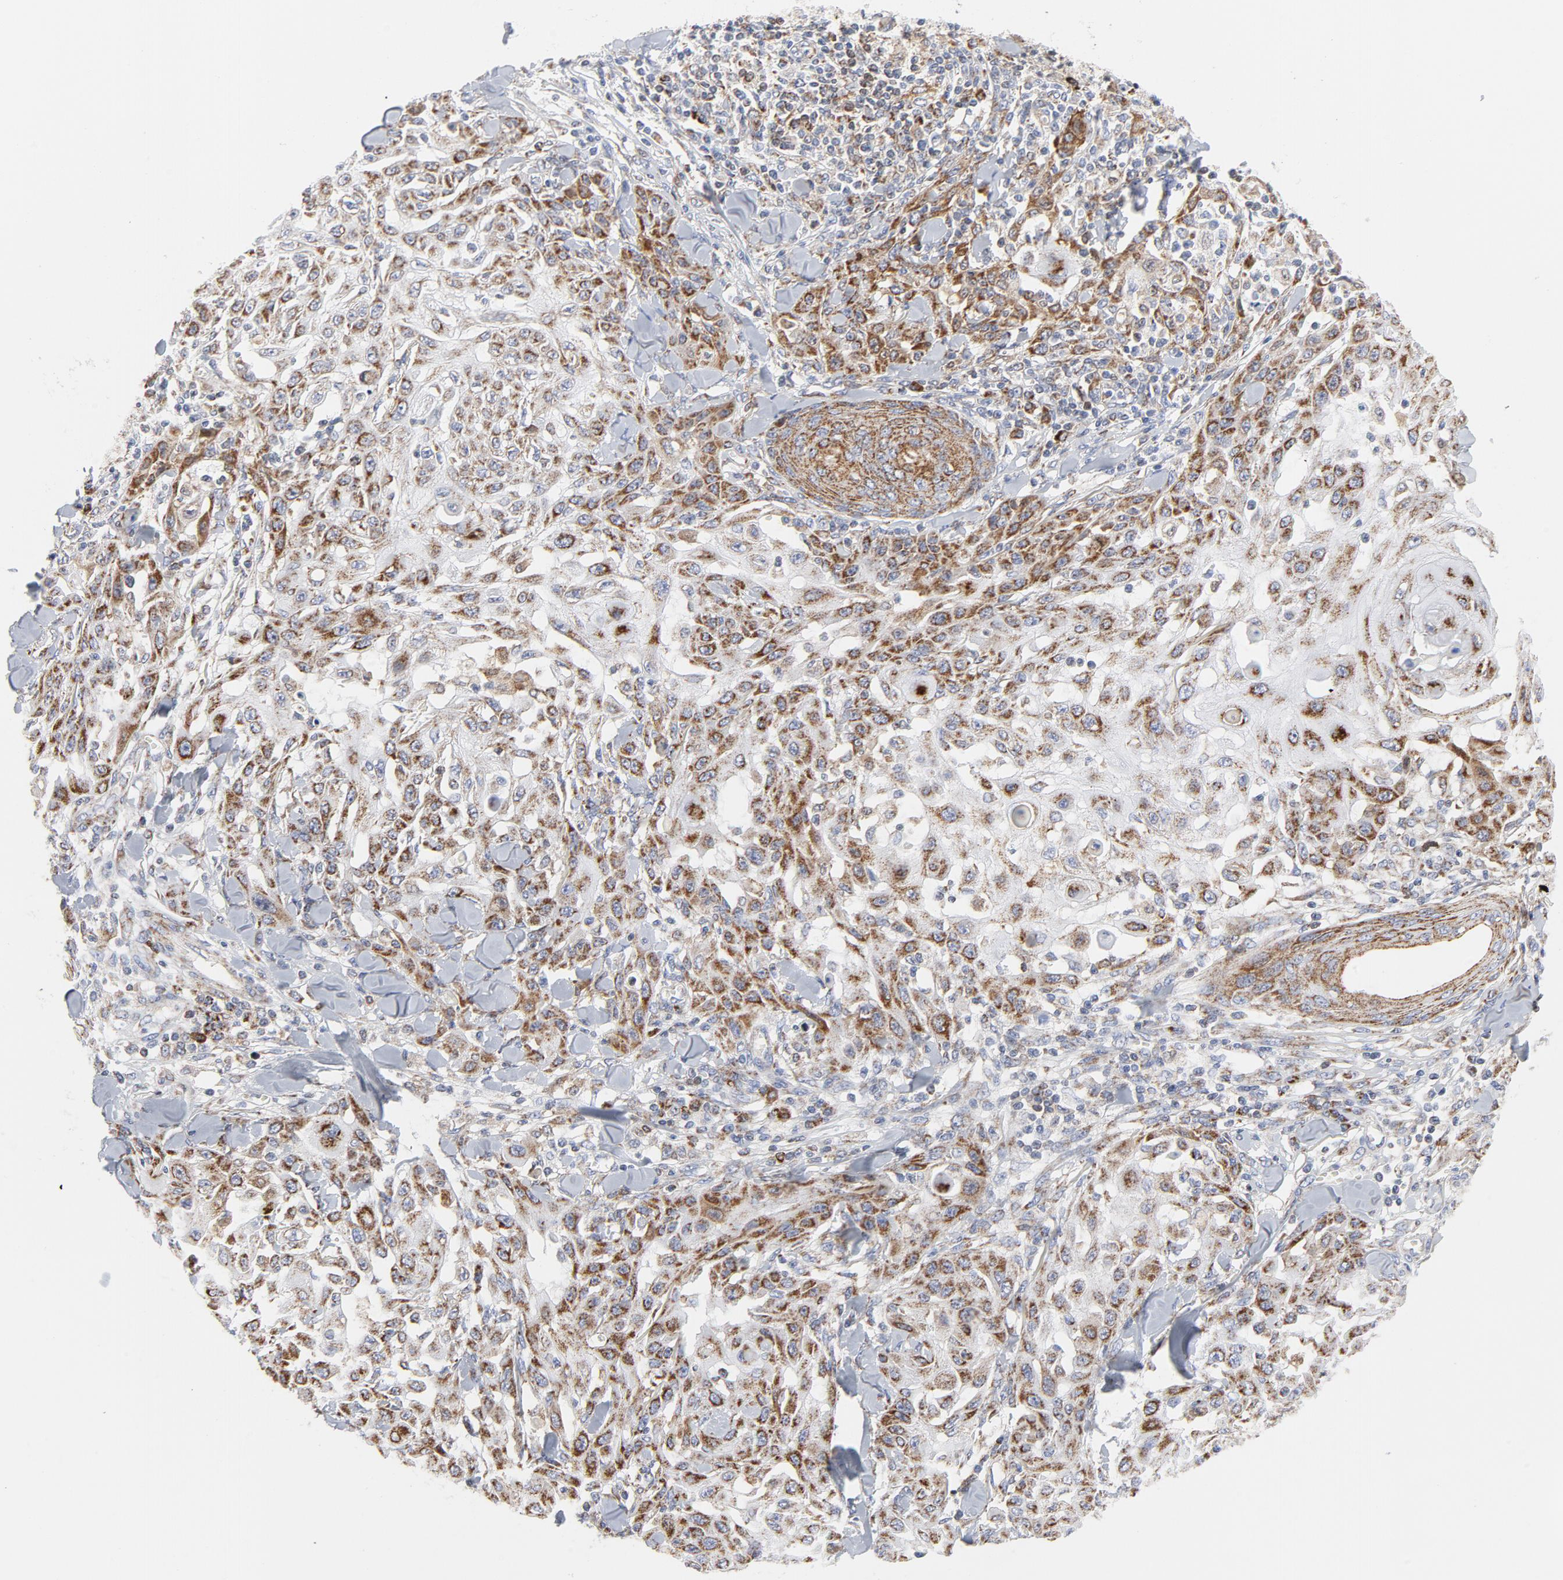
{"staining": {"intensity": "moderate", "quantity": ">75%", "location": "cytoplasmic/membranous"}, "tissue": "skin cancer", "cell_type": "Tumor cells", "image_type": "cancer", "snomed": [{"axis": "morphology", "description": "Squamous cell carcinoma, NOS"}, {"axis": "topography", "description": "Skin"}], "caption": "This micrograph demonstrates immunohistochemistry (IHC) staining of skin squamous cell carcinoma, with medium moderate cytoplasmic/membranous positivity in about >75% of tumor cells.", "gene": "CYCS", "patient": {"sex": "male", "age": 24}}